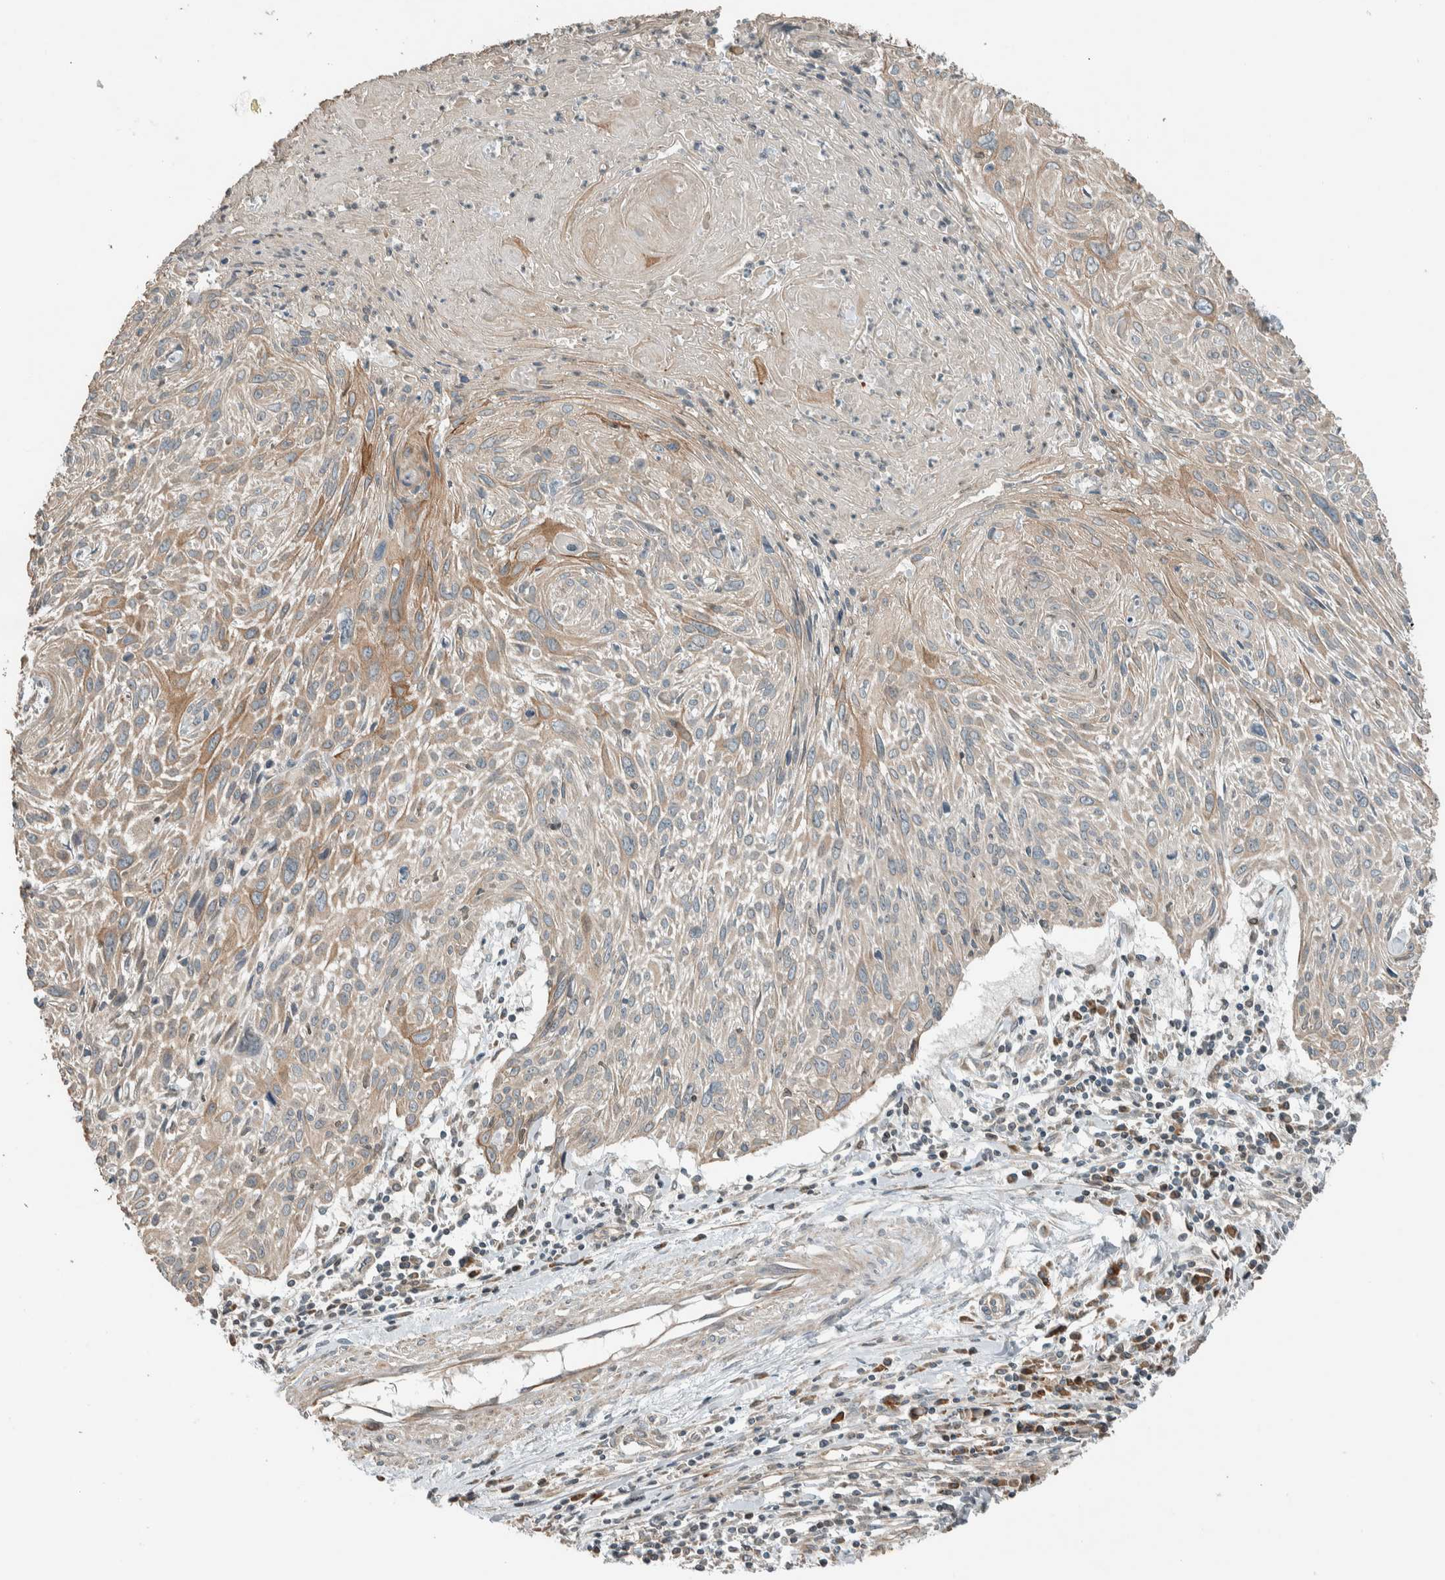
{"staining": {"intensity": "weak", "quantity": ">75%", "location": "cytoplasmic/membranous"}, "tissue": "cervical cancer", "cell_type": "Tumor cells", "image_type": "cancer", "snomed": [{"axis": "morphology", "description": "Squamous cell carcinoma, NOS"}, {"axis": "topography", "description": "Cervix"}], "caption": "Cervical cancer (squamous cell carcinoma) tissue demonstrates weak cytoplasmic/membranous staining in approximately >75% of tumor cells (brown staining indicates protein expression, while blue staining denotes nuclei).", "gene": "SEL1L", "patient": {"sex": "female", "age": 51}}